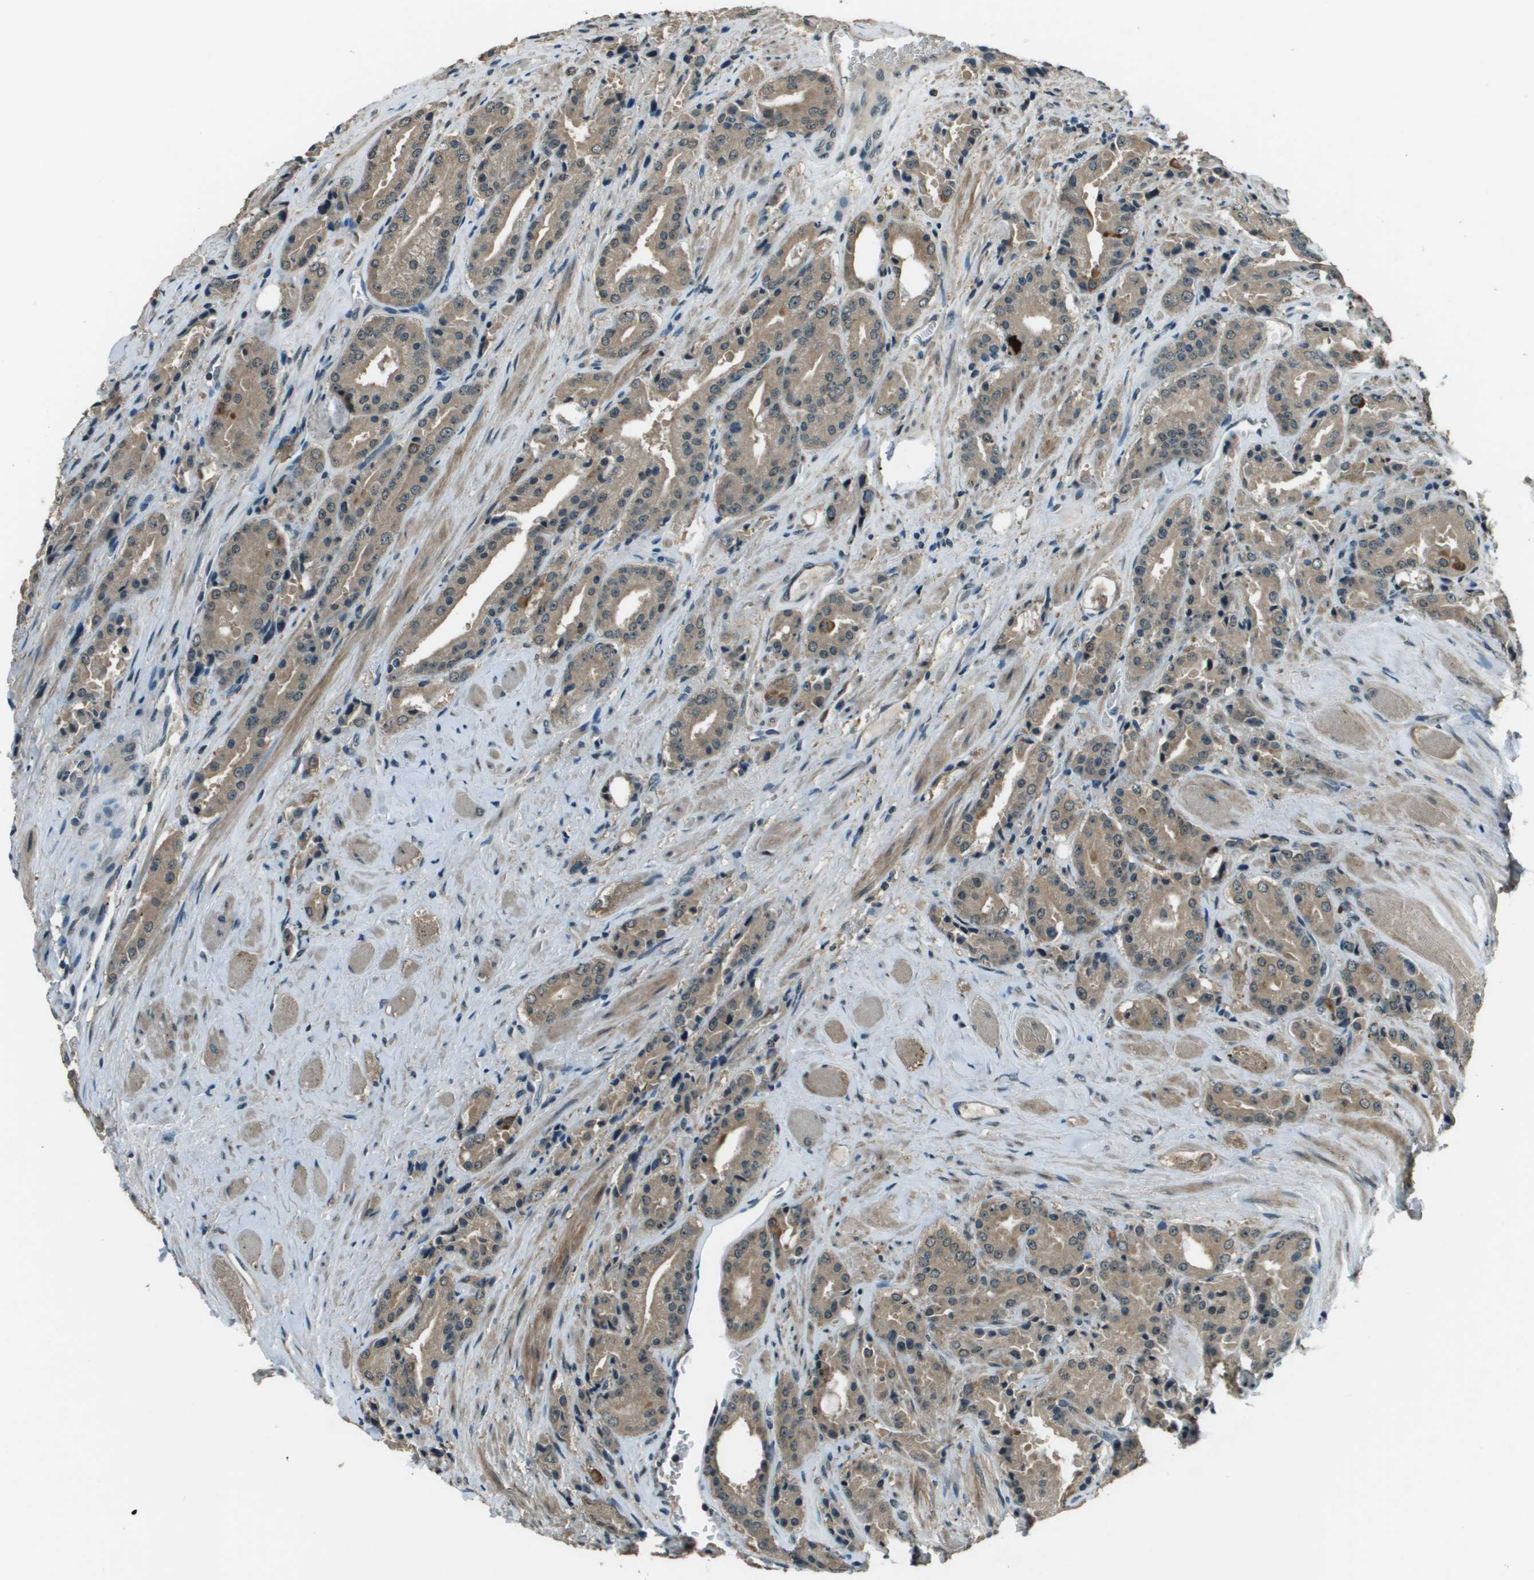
{"staining": {"intensity": "weak", "quantity": "25%-75%", "location": "cytoplasmic/membranous"}, "tissue": "prostate cancer", "cell_type": "Tumor cells", "image_type": "cancer", "snomed": [{"axis": "morphology", "description": "Adenocarcinoma, High grade"}, {"axis": "topography", "description": "Prostate"}], "caption": "A low amount of weak cytoplasmic/membranous positivity is present in about 25%-75% of tumor cells in prostate cancer tissue.", "gene": "SDC3", "patient": {"sex": "male", "age": 71}}